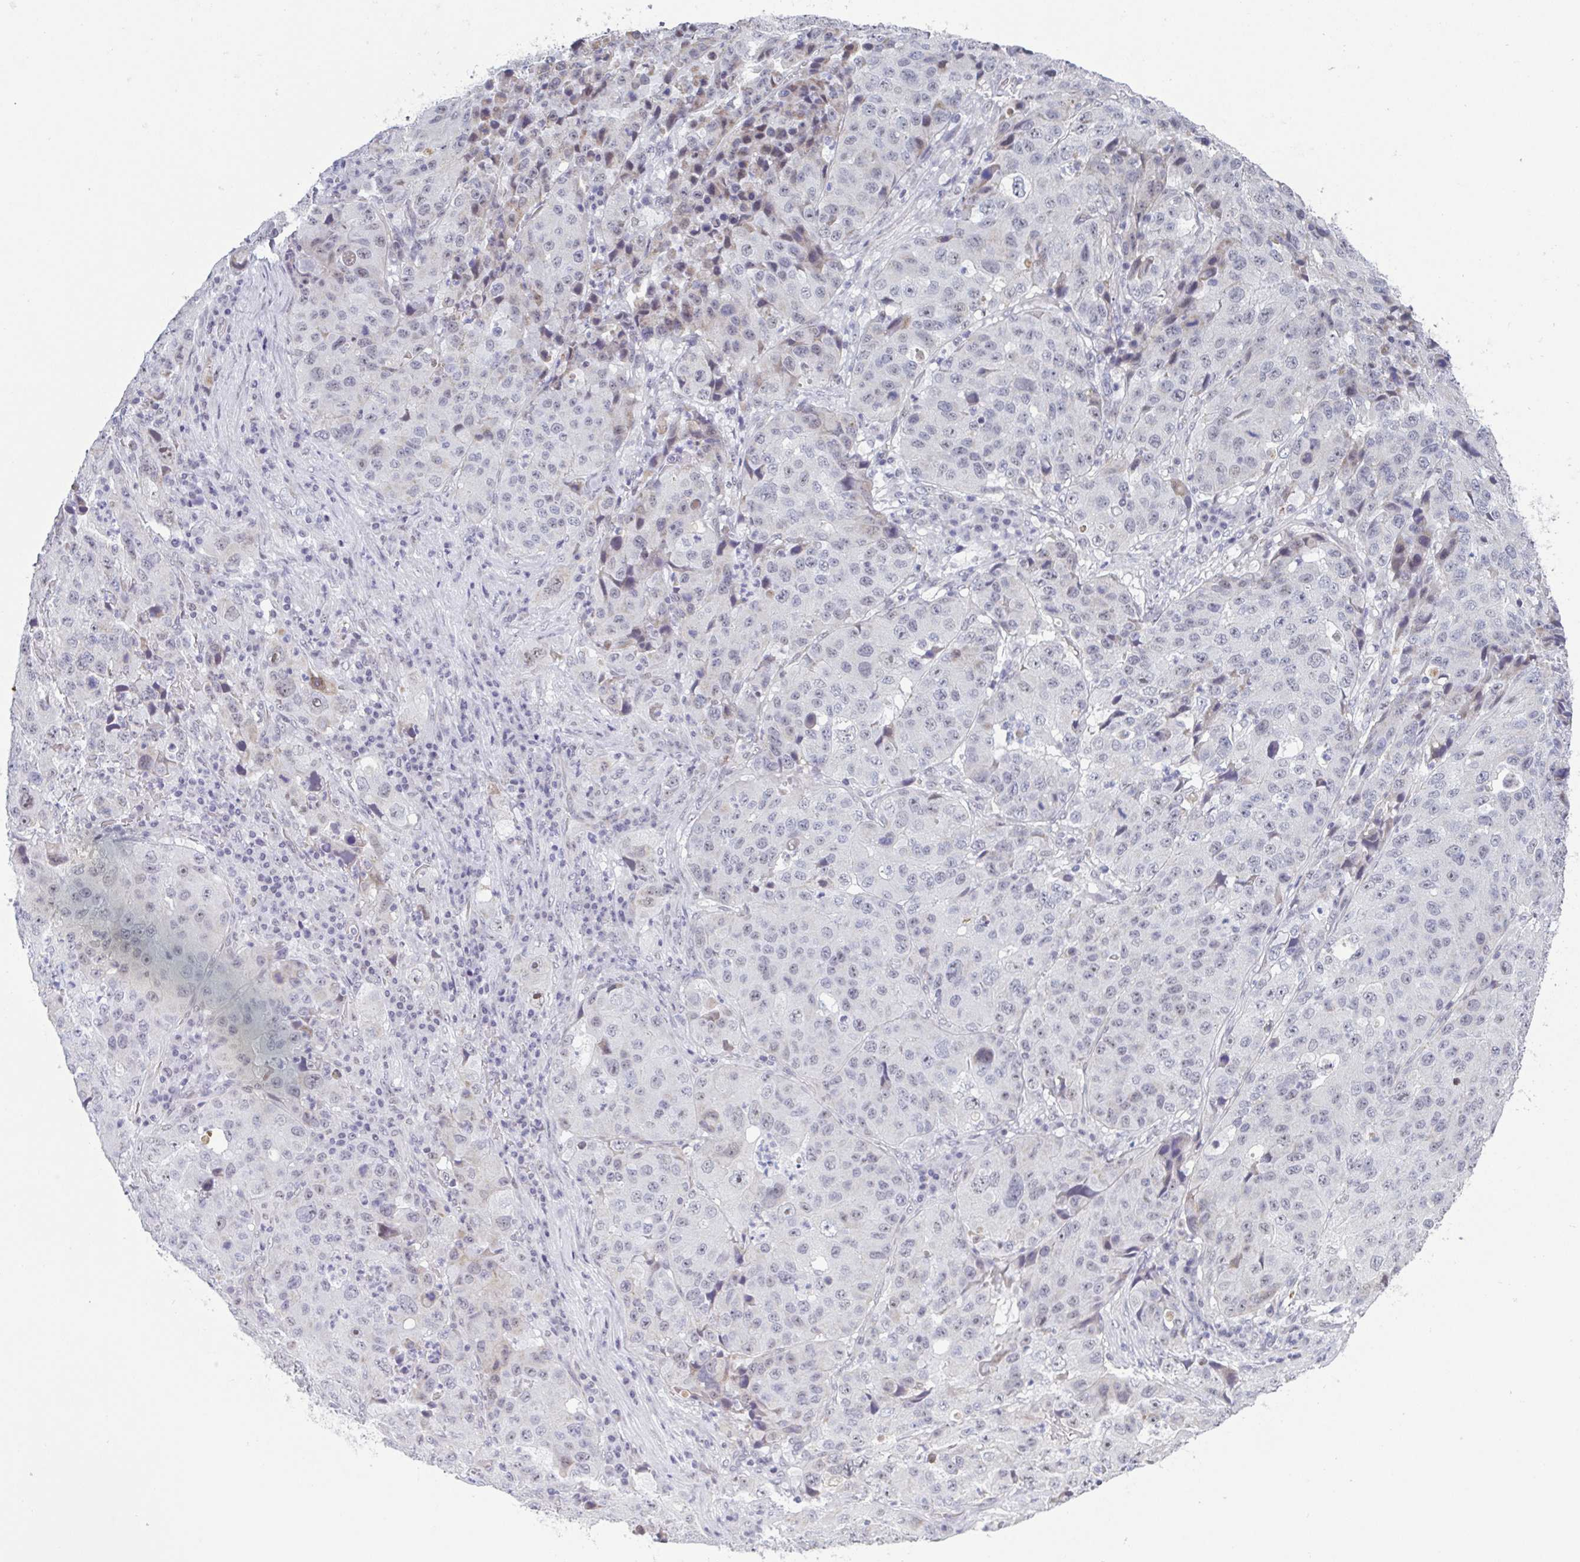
{"staining": {"intensity": "negative", "quantity": "none", "location": "none"}, "tissue": "stomach cancer", "cell_type": "Tumor cells", "image_type": "cancer", "snomed": [{"axis": "morphology", "description": "Adenocarcinoma, NOS"}, {"axis": "topography", "description": "Stomach"}], "caption": "Immunohistochemical staining of stomach cancer (adenocarcinoma) shows no significant staining in tumor cells.", "gene": "EXOSC7", "patient": {"sex": "male", "age": 71}}